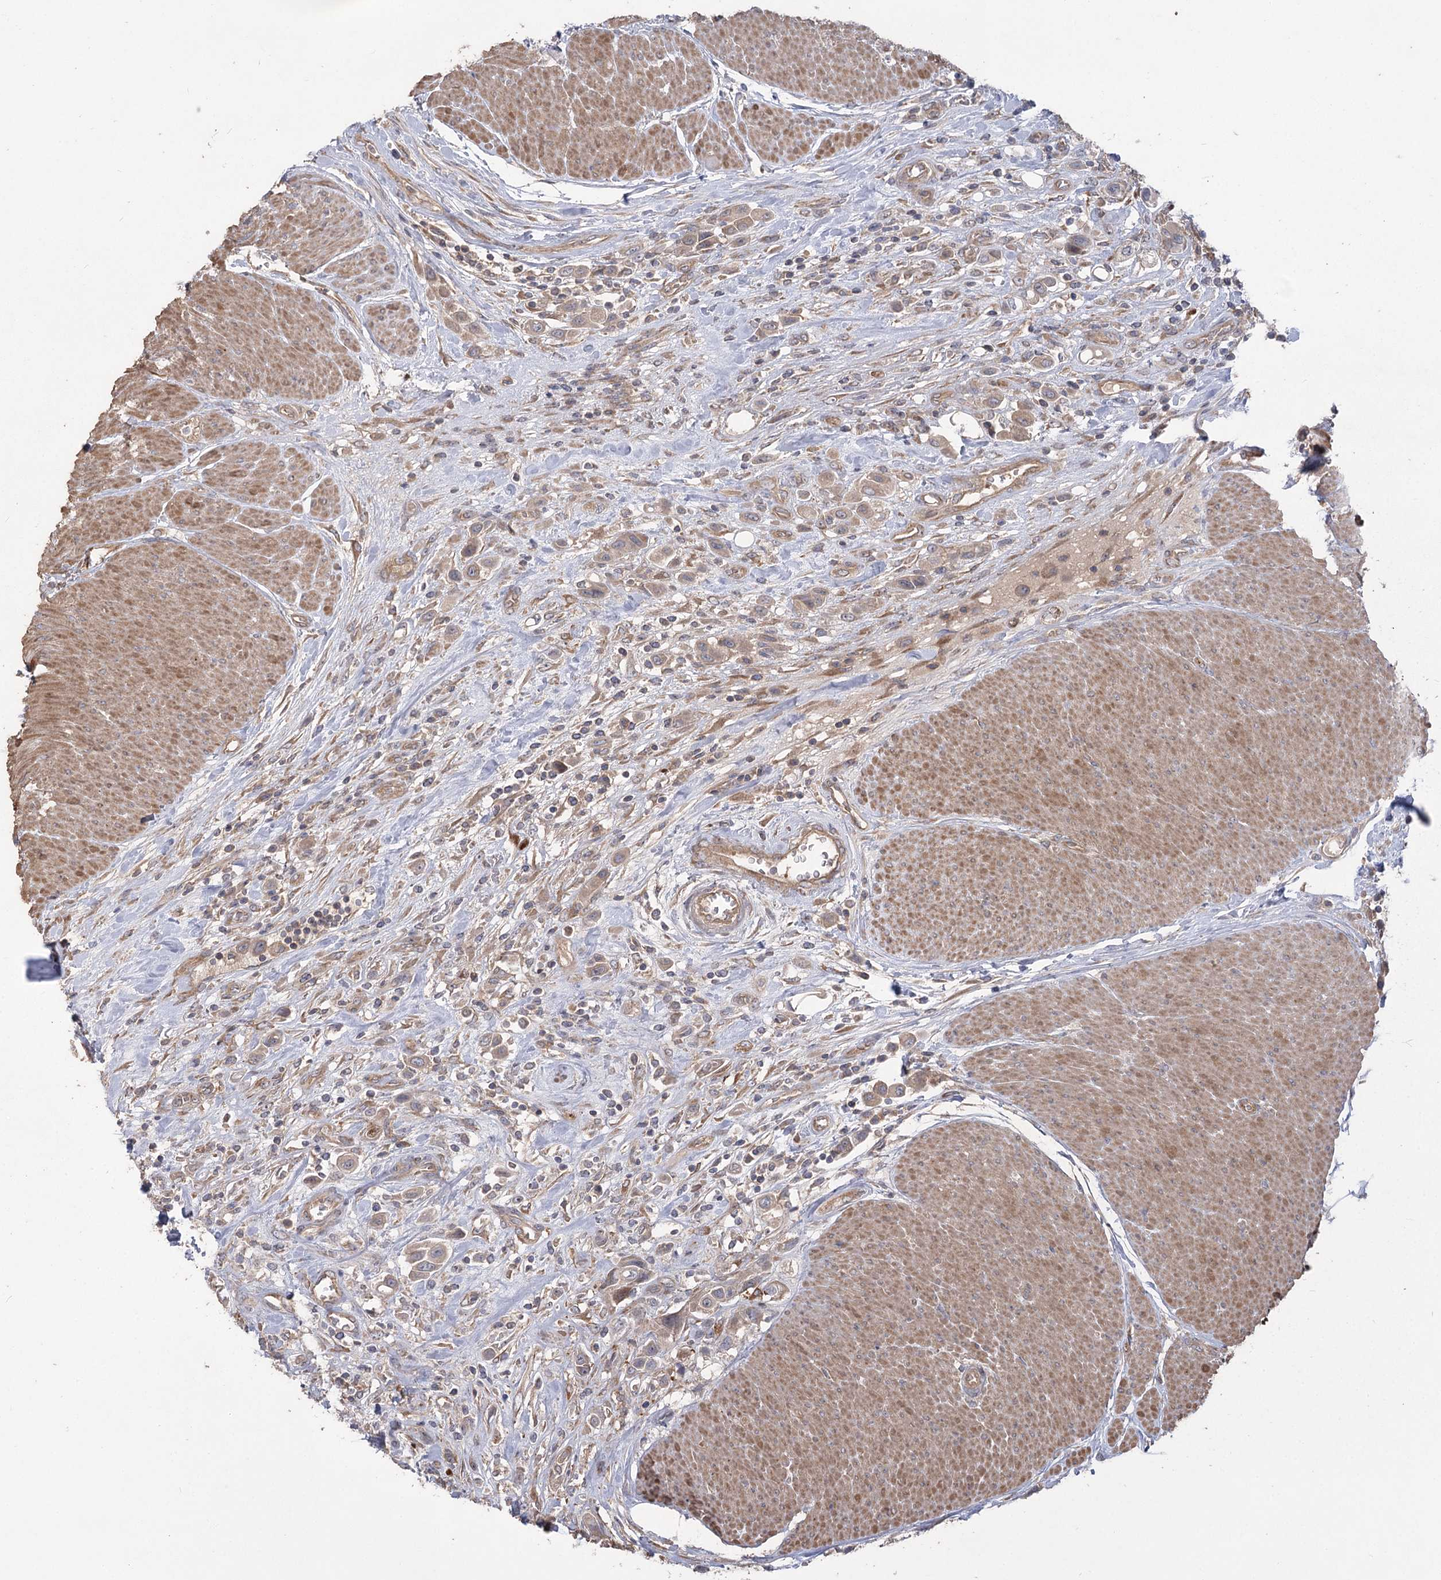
{"staining": {"intensity": "weak", "quantity": "25%-75%", "location": "cytoplasmic/membranous"}, "tissue": "urothelial cancer", "cell_type": "Tumor cells", "image_type": "cancer", "snomed": [{"axis": "morphology", "description": "Urothelial carcinoma, High grade"}, {"axis": "topography", "description": "Urinary bladder"}], "caption": "Human urothelial cancer stained with a brown dye displays weak cytoplasmic/membranous positive staining in about 25%-75% of tumor cells.", "gene": "RIN2", "patient": {"sex": "male", "age": 50}}